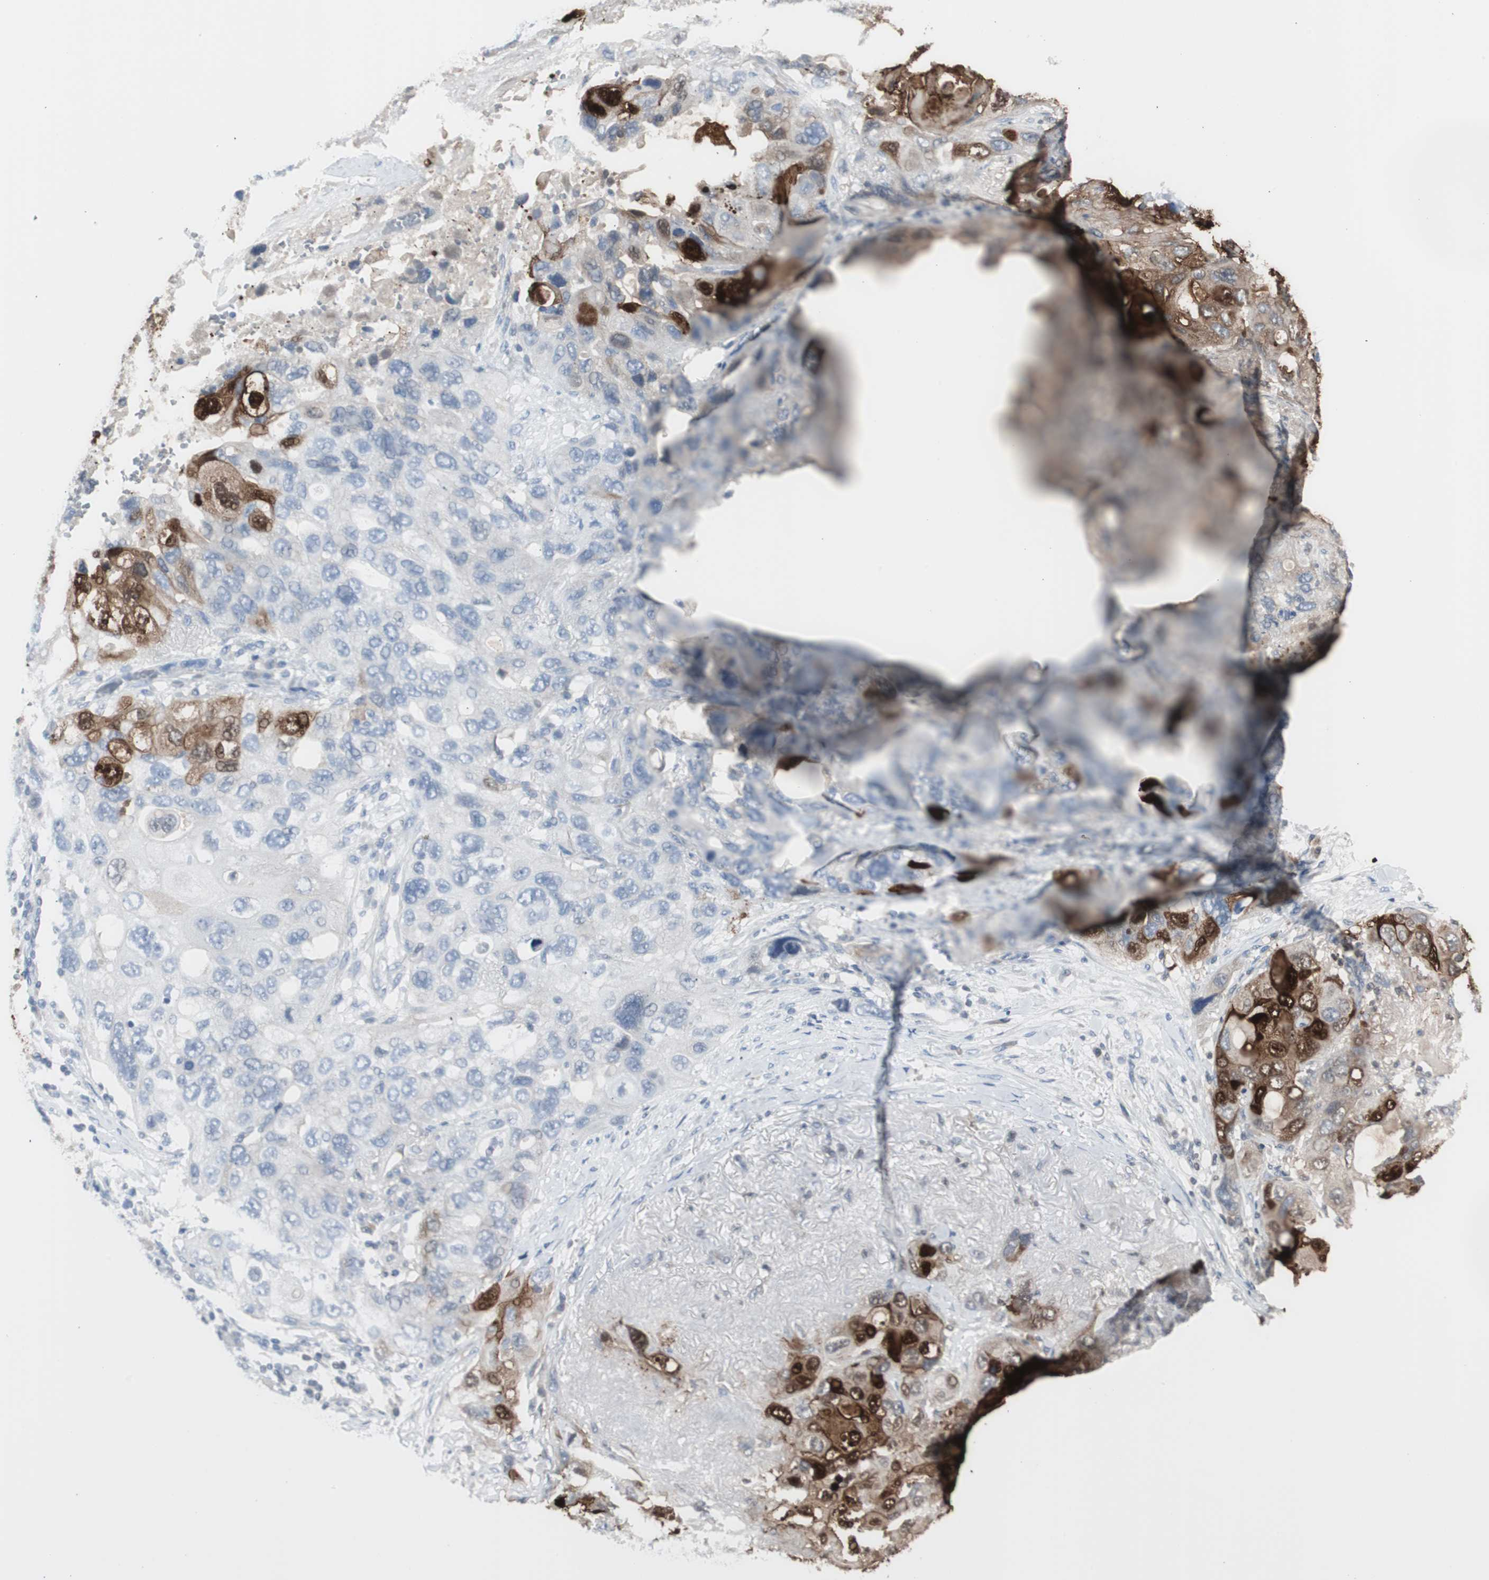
{"staining": {"intensity": "strong", "quantity": "25%-75%", "location": "cytoplasmic/membranous,nuclear"}, "tissue": "lung cancer", "cell_type": "Tumor cells", "image_type": "cancer", "snomed": [{"axis": "morphology", "description": "Squamous cell carcinoma, NOS"}, {"axis": "topography", "description": "Lung"}], "caption": "Lung cancer (squamous cell carcinoma) was stained to show a protein in brown. There is high levels of strong cytoplasmic/membranous and nuclear staining in approximately 25%-75% of tumor cells.", "gene": "S100A7", "patient": {"sex": "female", "age": 73}}